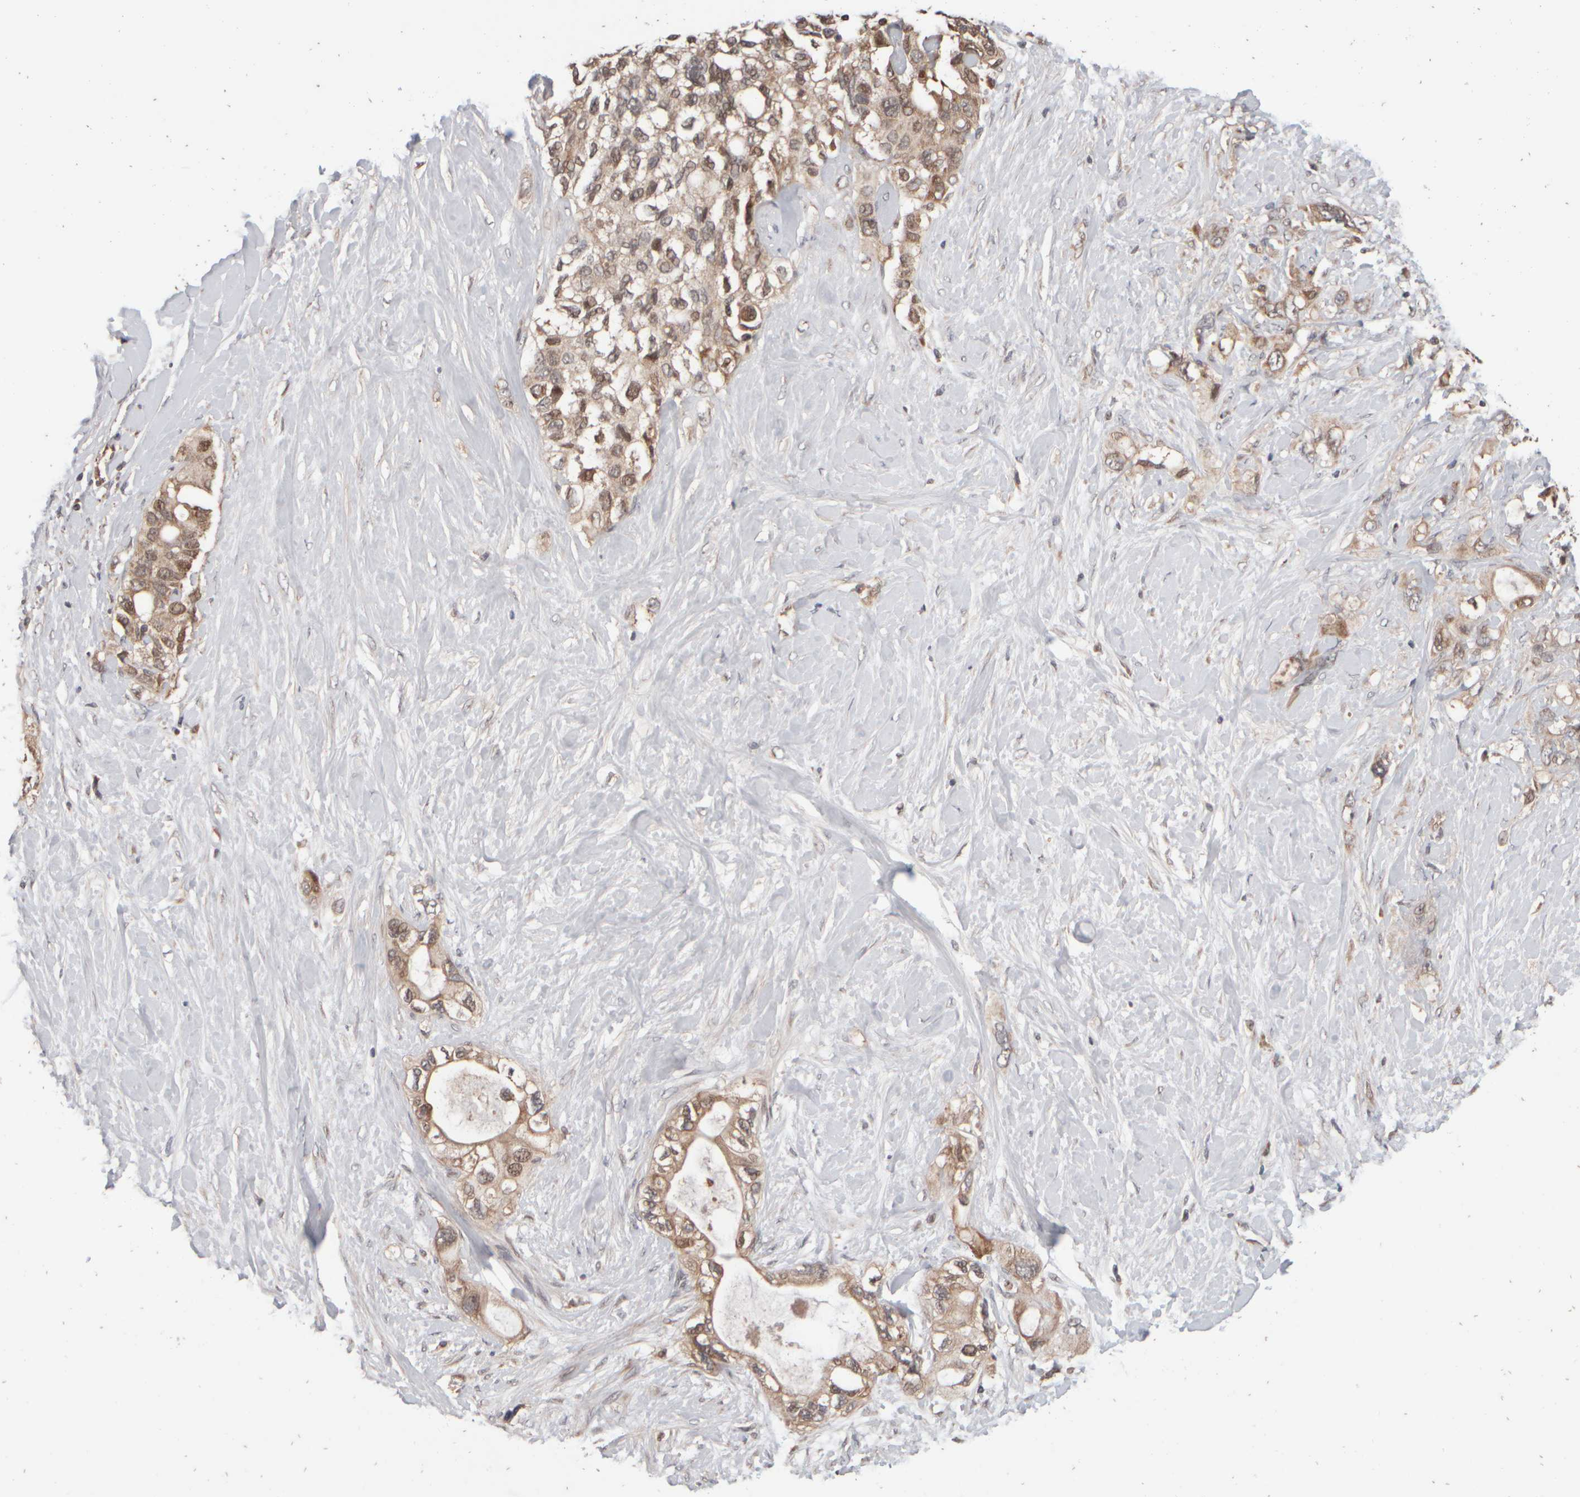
{"staining": {"intensity": "moderate", "quantity": ">75%", "location": "cytoplasmic/membranous,nuclear"}, "tissue": "pancreatic cancer", "cell_type": "Tumor cells", "image_type": "cancer", "snomed": [{"axis": "morphology", "description": "Adenocarcinoma, NOS"}, {"axis": "topography", "description": "Pancreas"}], "caption": "Protein staining by immunohistochemistry (IHC) exhibits moderate cytoplasmic/membranous and nuclear staining in about >75% of tumor cells in pancreatic cancer (adenocarcinoma).", "gene": "ABHD11", "patient": {"sex": "female", "age": 56}}